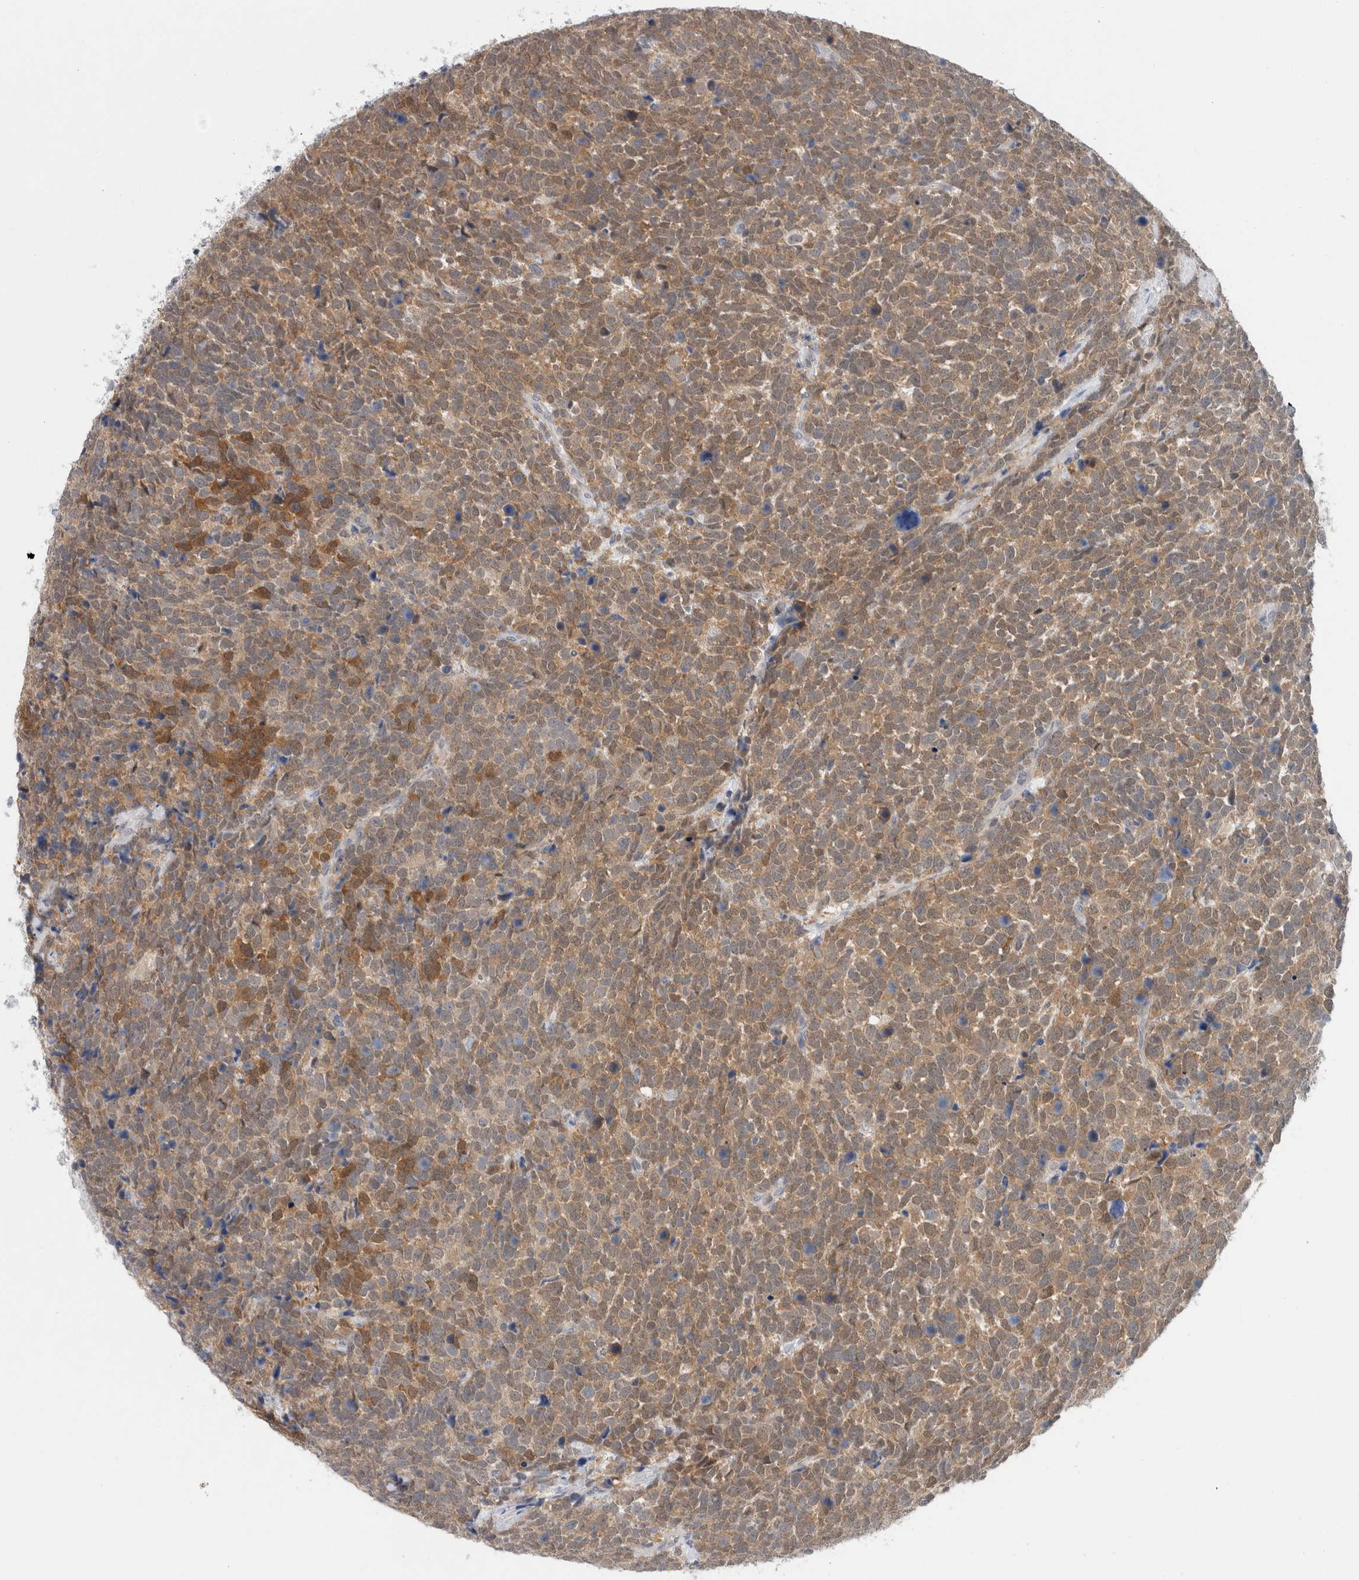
{"staining": {"intensity": "moderate", "quantity": ">75%", "location": "cytoplasmic/membranous"}, "tissue": "urothelial cancer", "cell_type": "Tumor cells", "image_type": "cancer", "snomed": [{"axis": "morphology", "description": "Urothelial carcinoma, High grade"}, {"axis": "topography", "description": "Urinary bladder"}], "caption": "Human urothelial cancer stained for a protein (brown) displays moderate cytoplasmic/membranous positive staining in about >75% of tumor cells.", "gene": "CASP6", "patient": {"sex": "female", "age": 82}}